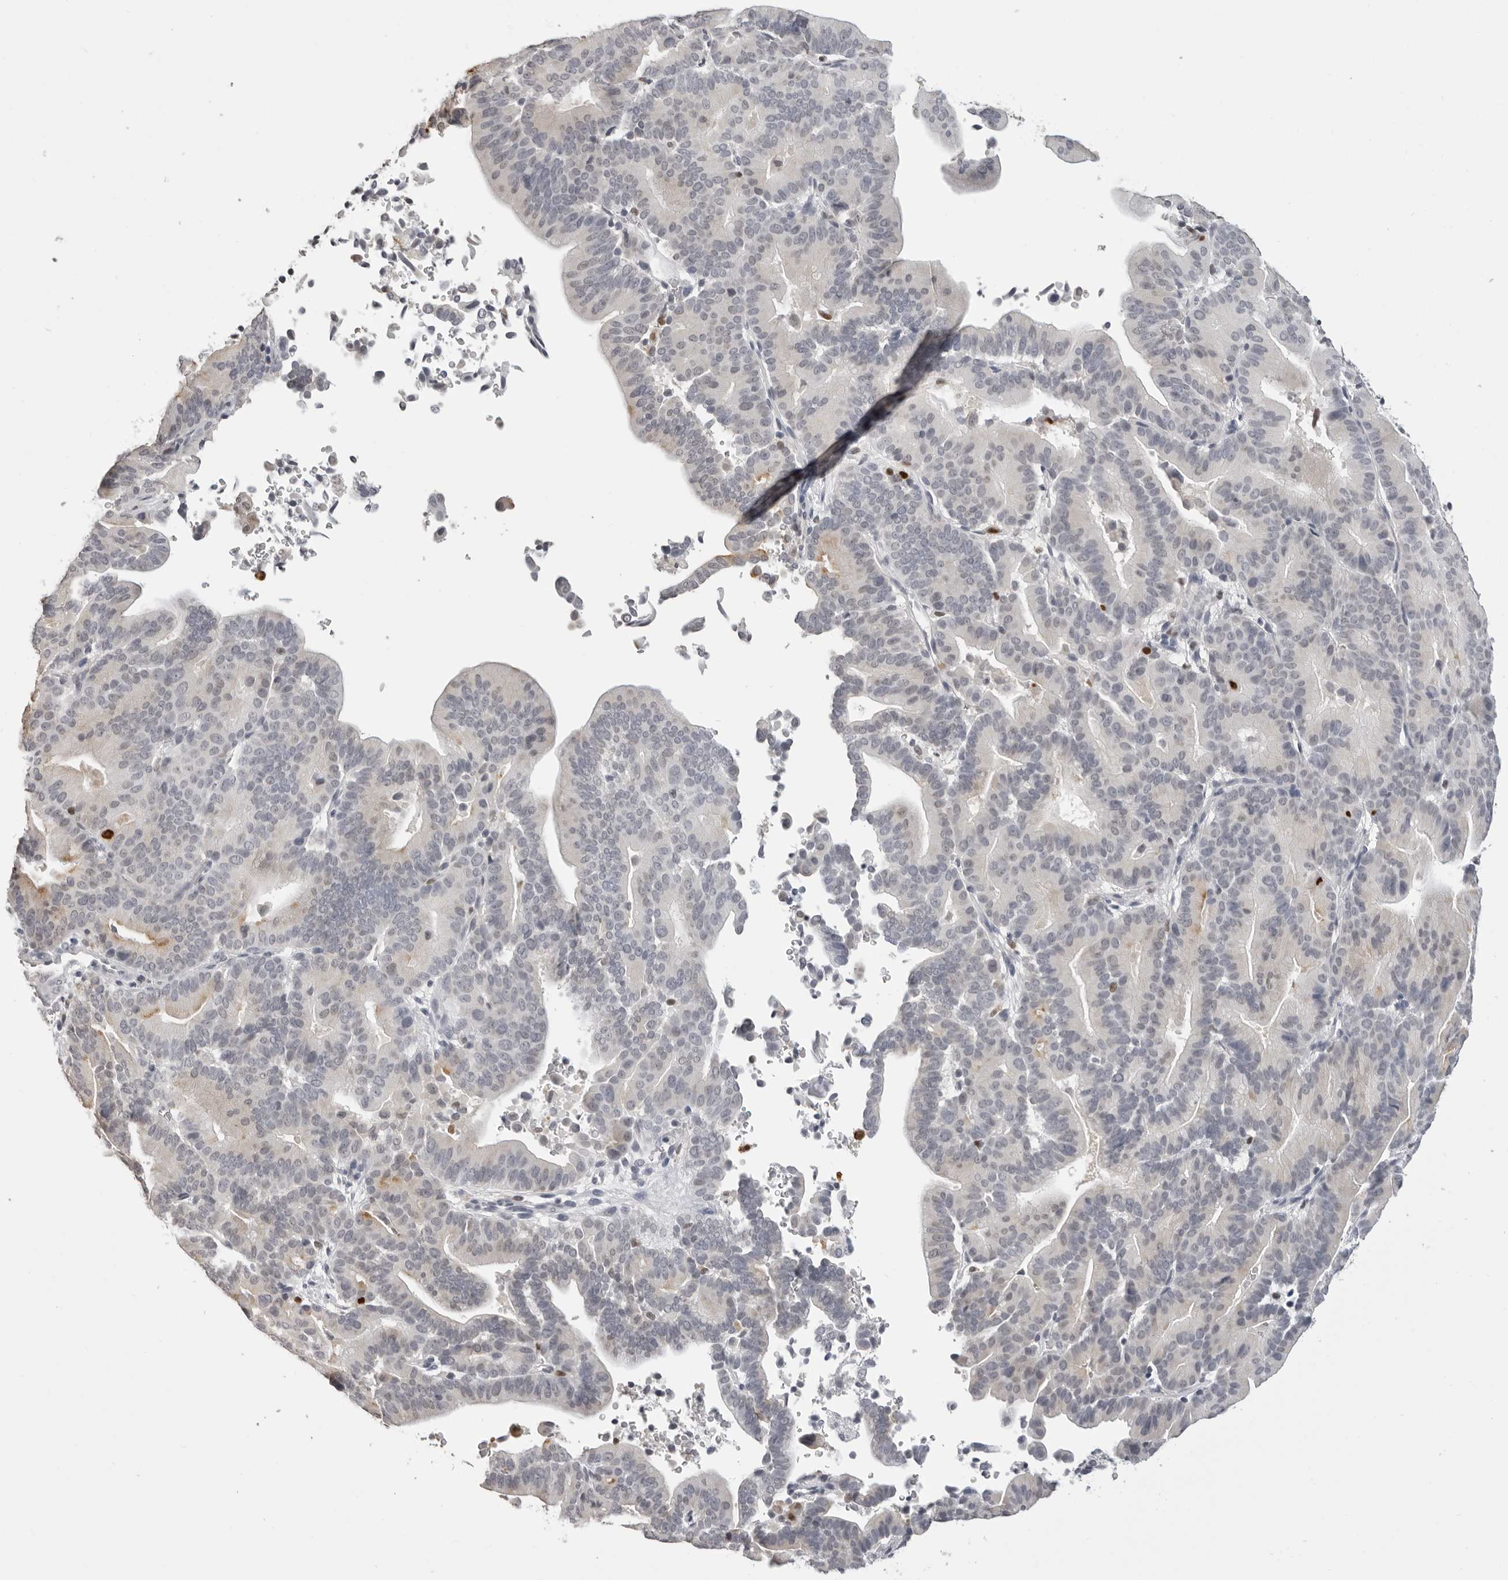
{"staining": {"intensity": "weak", "quantity": "<25%", "location": "cytoplasmic/membranous"}, "tissue": "liver cancer", "cell_type": "Tumor cells", "image_type": "cancer", "snomed": [{"axis": "morphology", "description": "Cholangiocarcinoma"}, {"axis": "topography", "description": "Liver"}], "caption": "Immunohistochemistry micrograph of neoplastic tissue: human liver cholangiocarcinoma stained with DAB (3,3'-diaminobenzidine) exhibits no significant protein staining in tumor cells.", "gene": "IL31", "patient": {"sex": "female", "age": 75}}